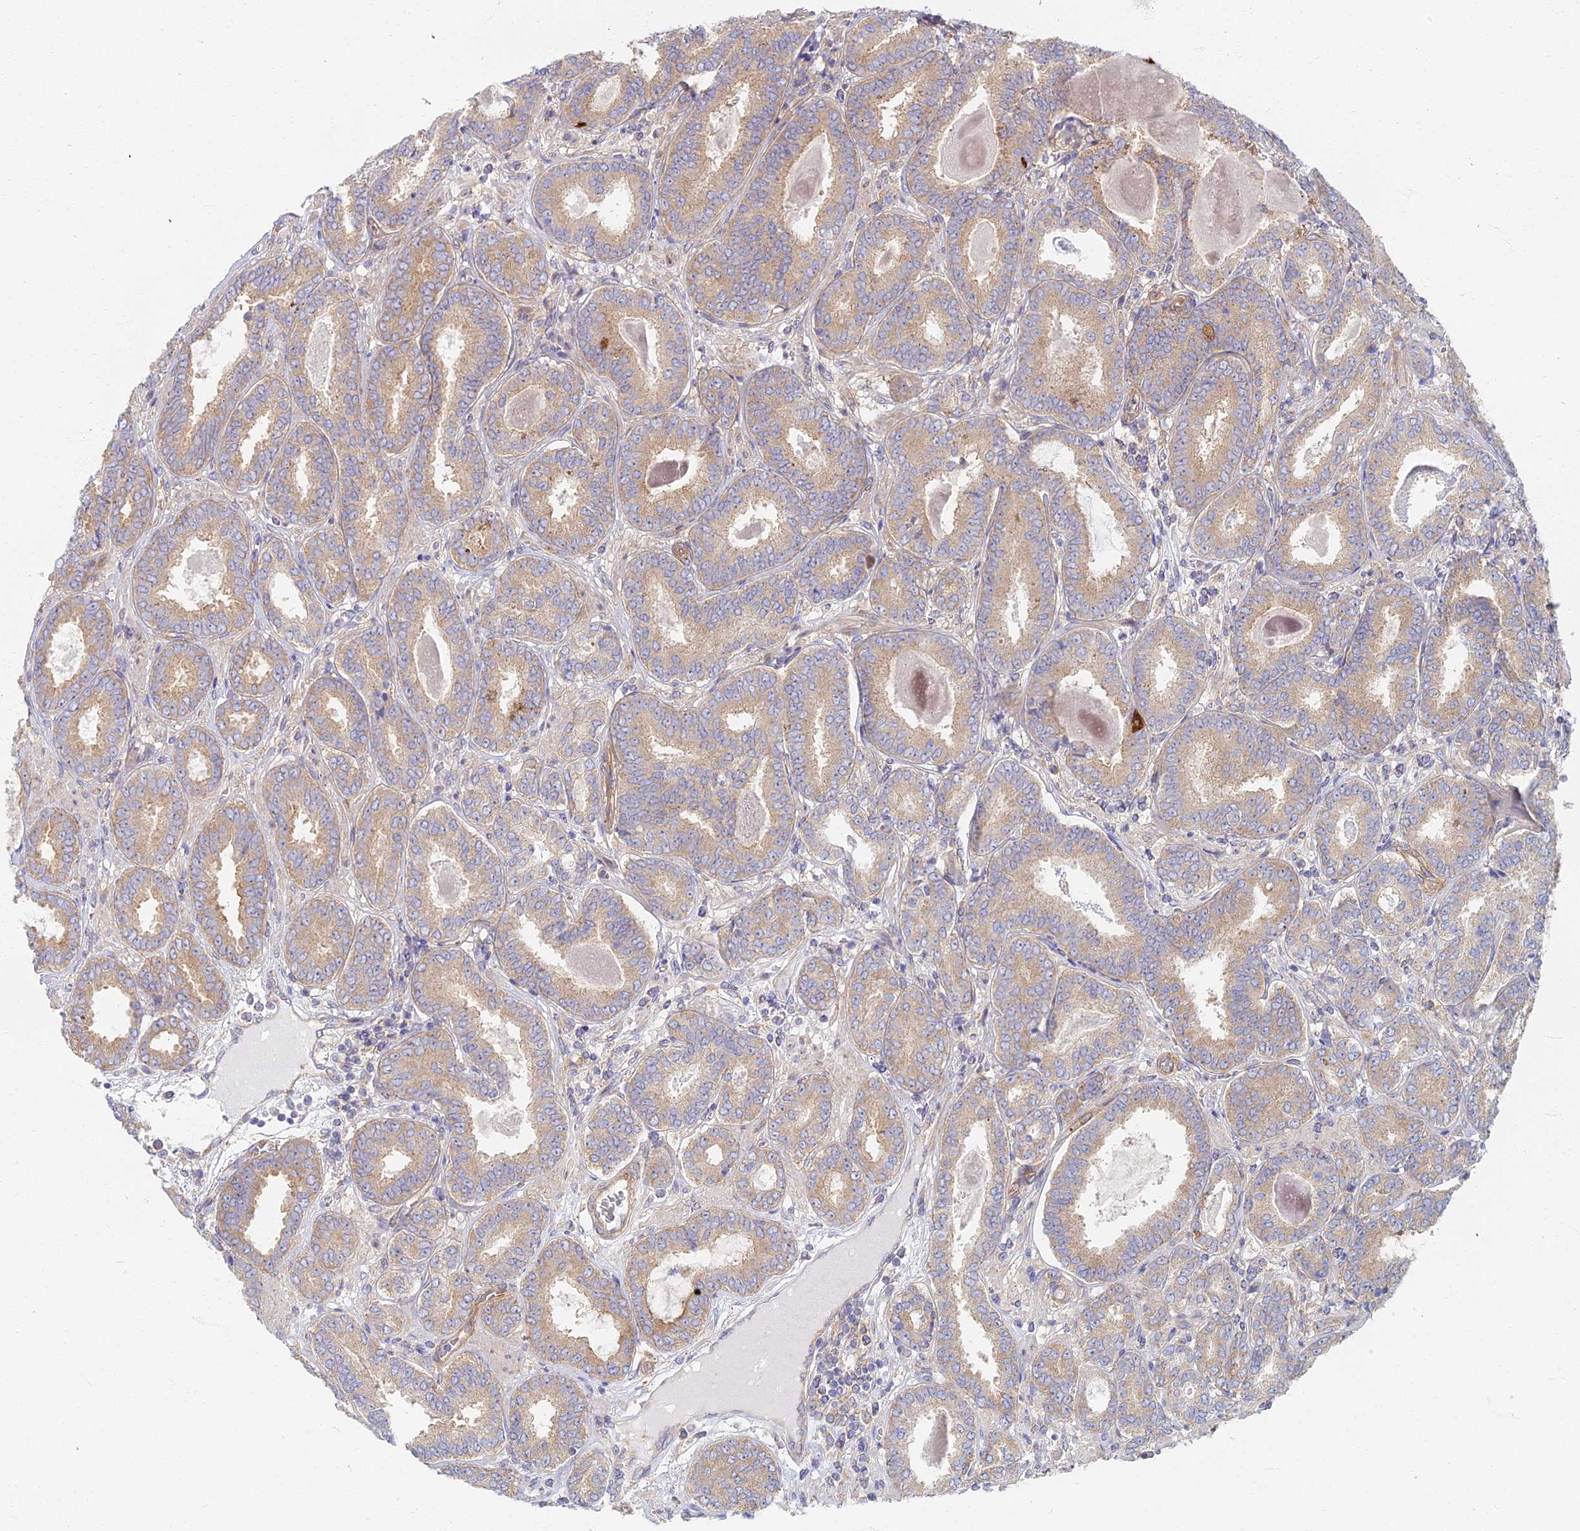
{"staining": {"intensity": "moderate", "quantity": "25%-75%", "location": "cytoplasmic/membranous"}, "tissue": "prostate cancer", "cell_type": "Tumor cells", "image_type": "cancer", "snomed": [{"axis": "morphology", "description": "Adenocarcinoma, High grade"}, {"axis": "topography", "description": "Prostate"}], "caption": "A brown stain shows moderate cytoplasmic/membranous positivity of a protein in human prostate high-grade adenocarcinoma tumor cells. (DAB IHC with brightfield microscopy, high magnification).", "gene": "RBSN", "patient": {"sex": "male", "age": 72}}